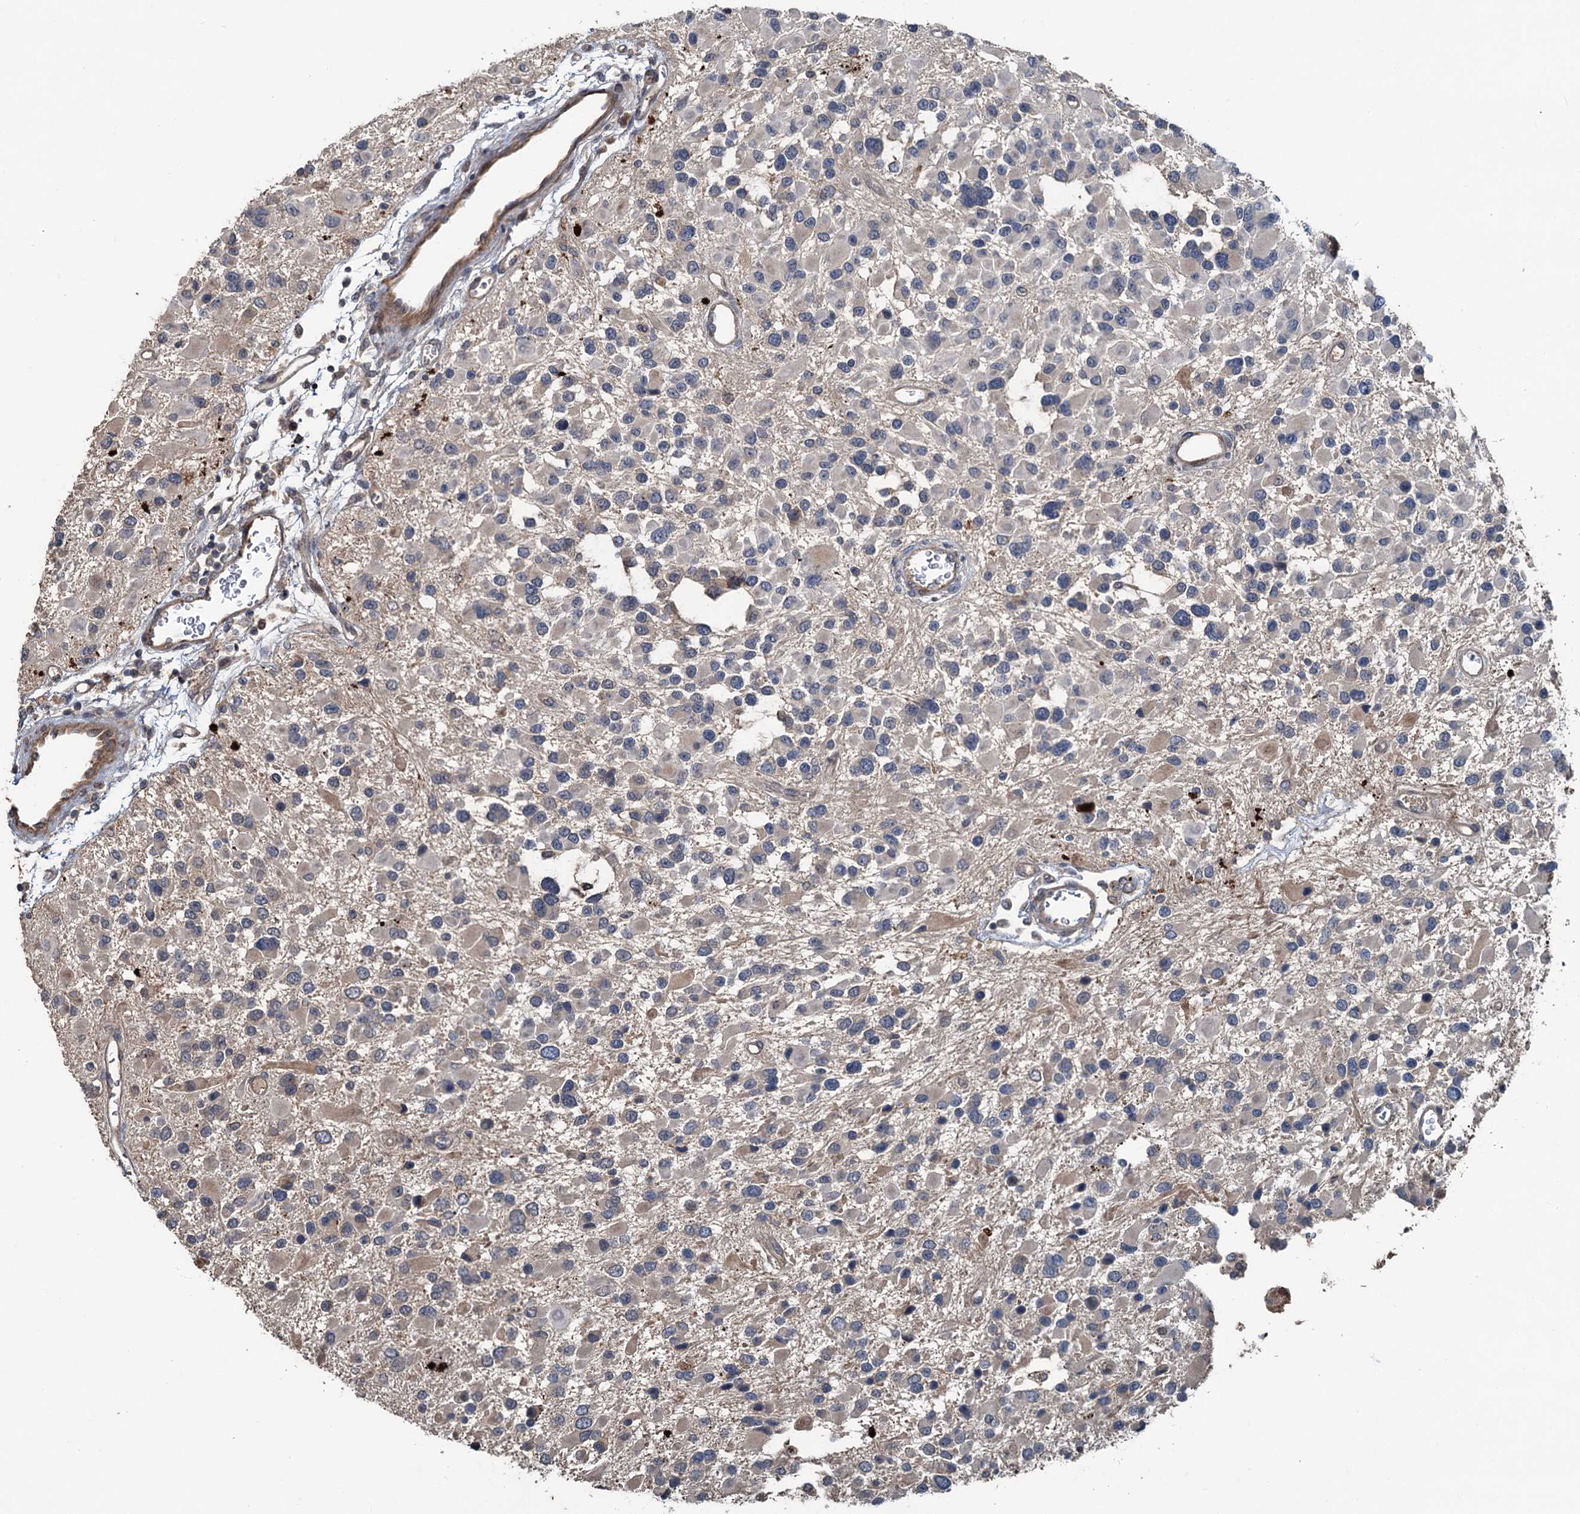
{"staining": {"intensity": "negative", "quantity": "none", "location": "none"}, "tissue": "glioma", "cell_type": "Tumor cells", "image_type": "cancer", "snomed": [{"axis": "morphology", "description": "Glioma, malignant, High grade"}, {"axis": "topography", "description": "Brain"}], "caption": "This micrograph is of glioma stained with immunohistochemistry to label a protein in brown with the nuclei are counter-stained blue. There is no positivity in tumor cells.", "gene": "TEDC1", "patient": {"sex": "male", "age": 53}}